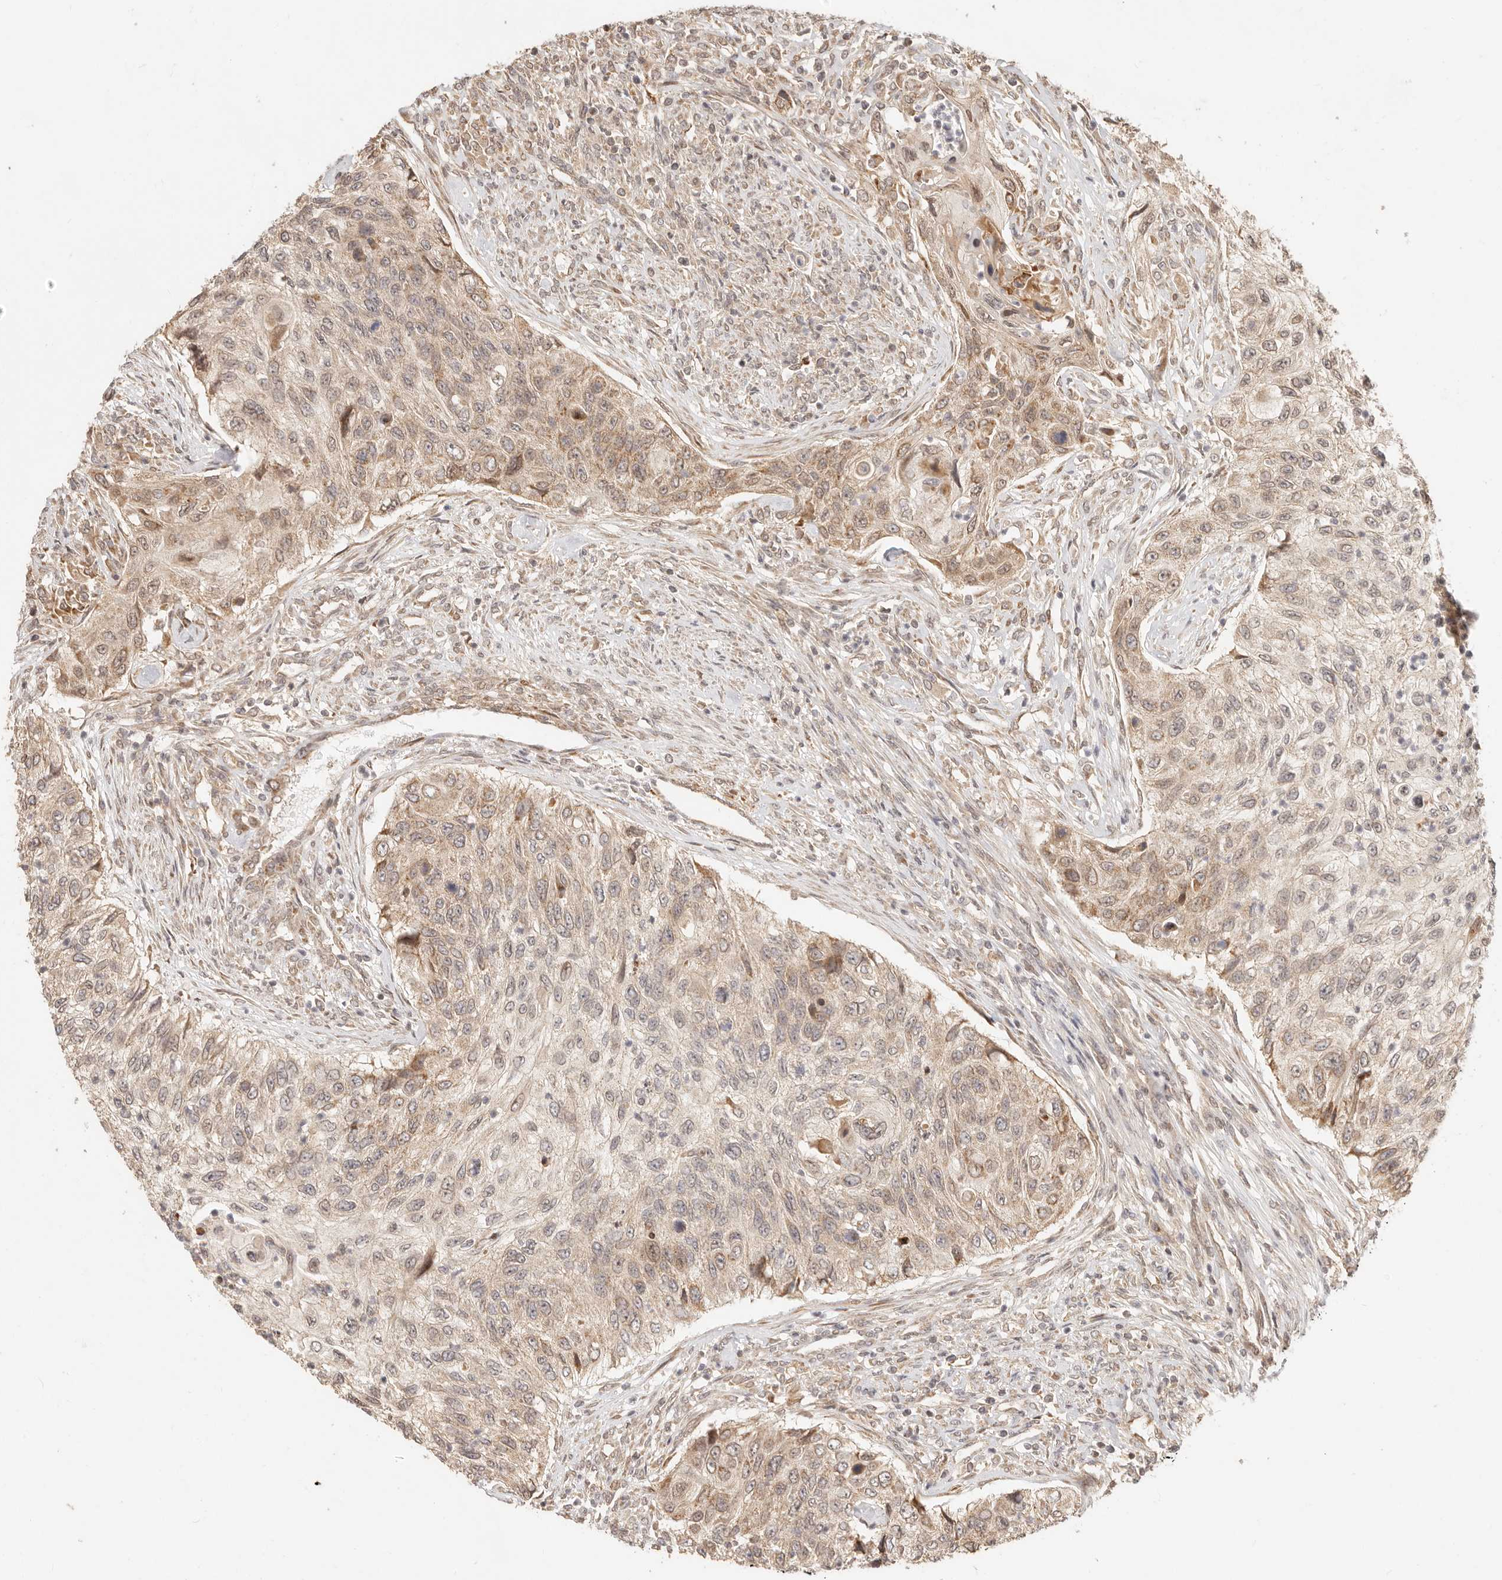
{"staining": {"intensity": "moderate", "quantity": ">75%", "location": "cytoplasmic/membranous,nuclear"}, "tissue": "urothelial cancer", "cell_type": "Tumor cells", "image_type": "cancer", "snomed": [{"axis": "morphology", "description": "Urothelial carcinoma, High grade"}, {"axis": "topography", "description": "Urinary bladder"}], "caption": "High-grade urothelial carcinoma stained with IHC displays moderate cytoplasmic/membranous and nuclear staining in about >75% of tumor cells. The protein of interest is shown in brown color, while the nuclei are stained blue.", "gene": "TIMM17A", "patient": {"sex": "female", "age": 60}}